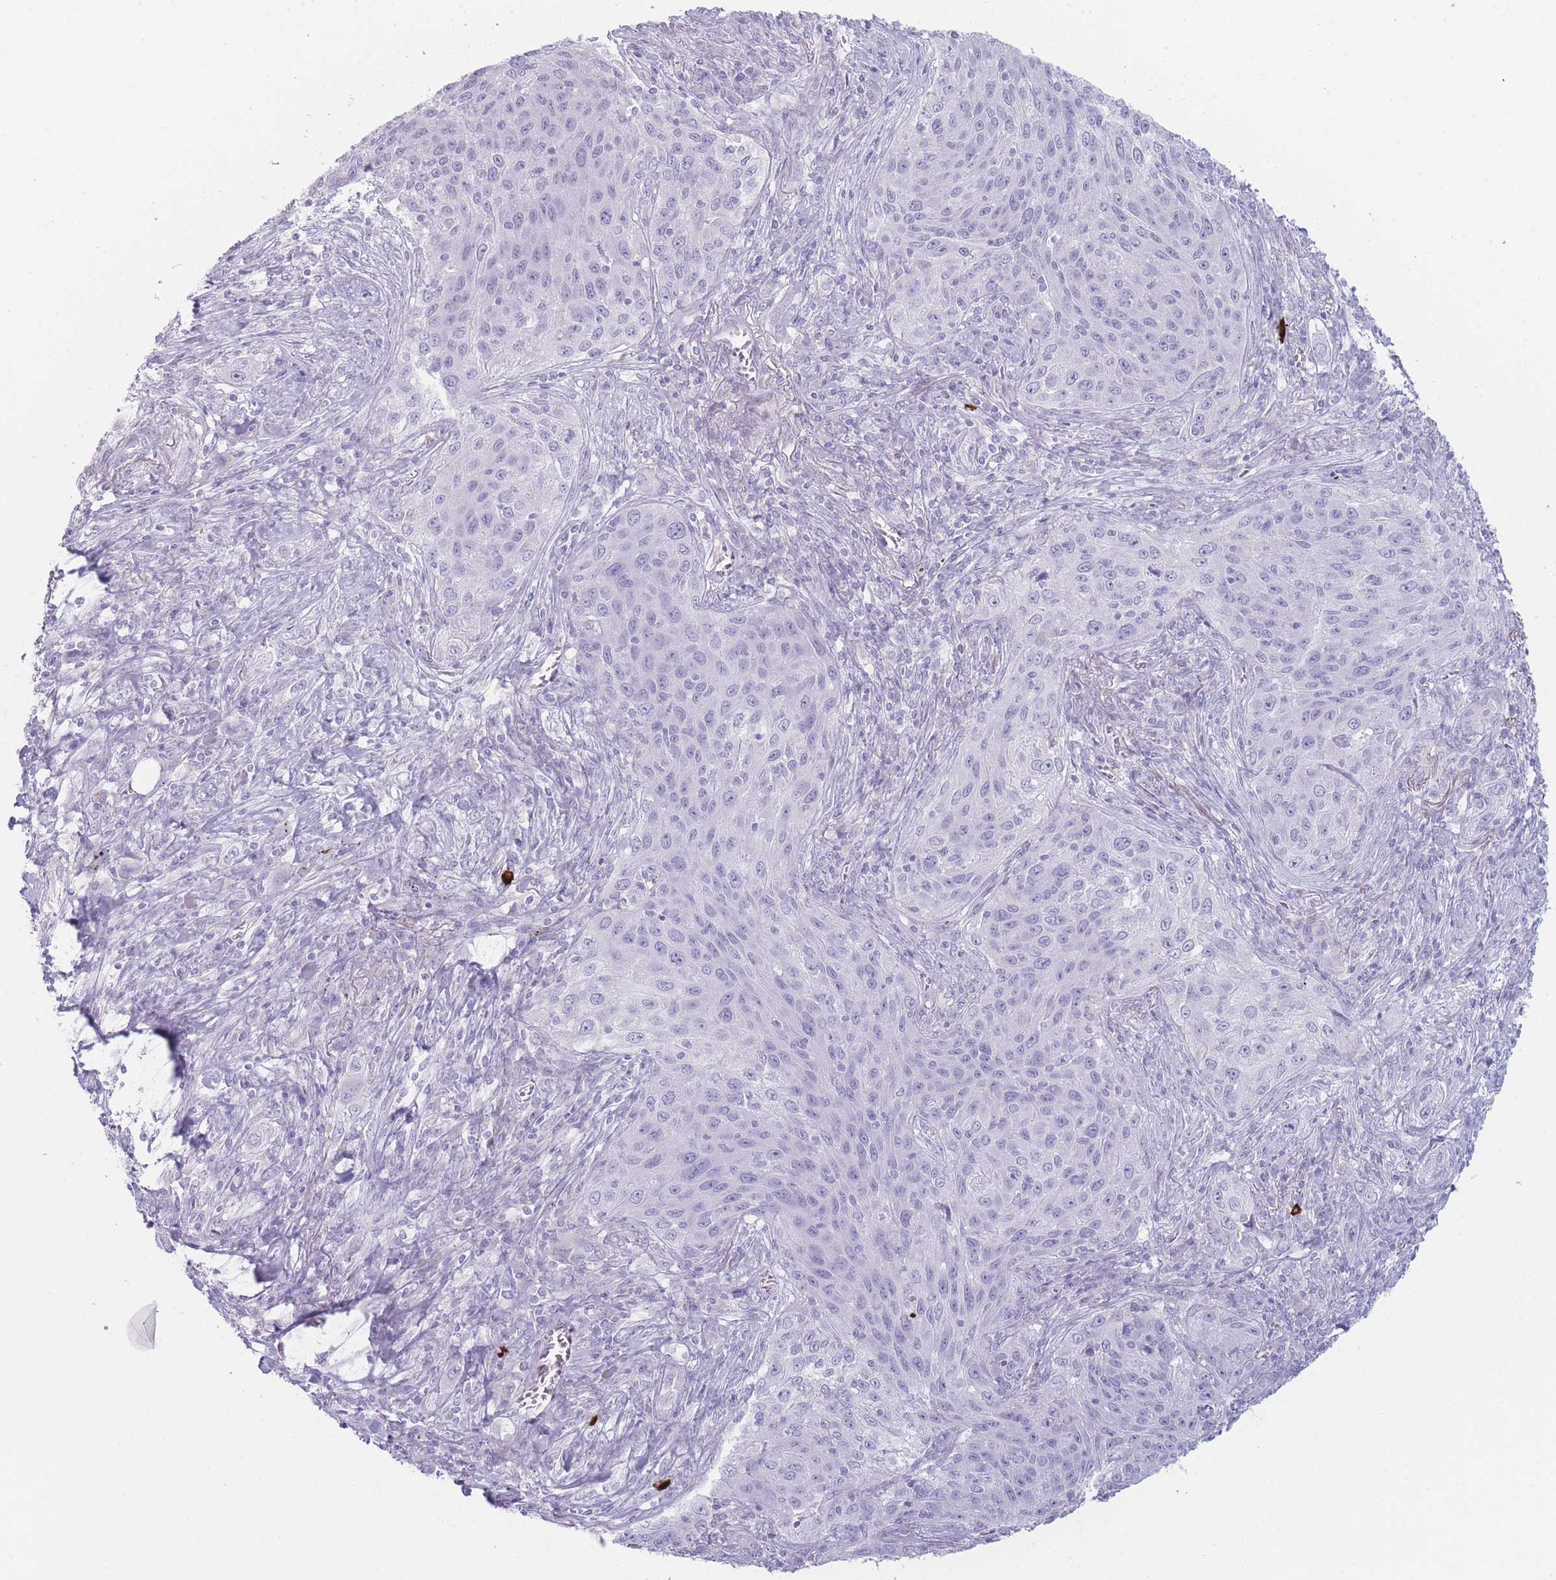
{"staining": {"intensity": "negative", "quantity": "none", "location": "none"}, "tissue": "lung cancer", "cell_type": "Tumor cells", "image_type": "cancer", "snomed": [{"axis": "morphology", "description": "Squamous cell carcinoma, NOS"}, {"axis": "topography", "description": "Lung"}], "caption": "An immunohistochemistry (IHC) photomicrograph of squamous cell carcinoma (lung) is shown. There is no staining in tumor cells of squamous cell carcinoma (lung). (IHC, brightfield microscopy, high magnification).", "gene": "GPR12", "patient": {"sex": "female", "age": 69}}